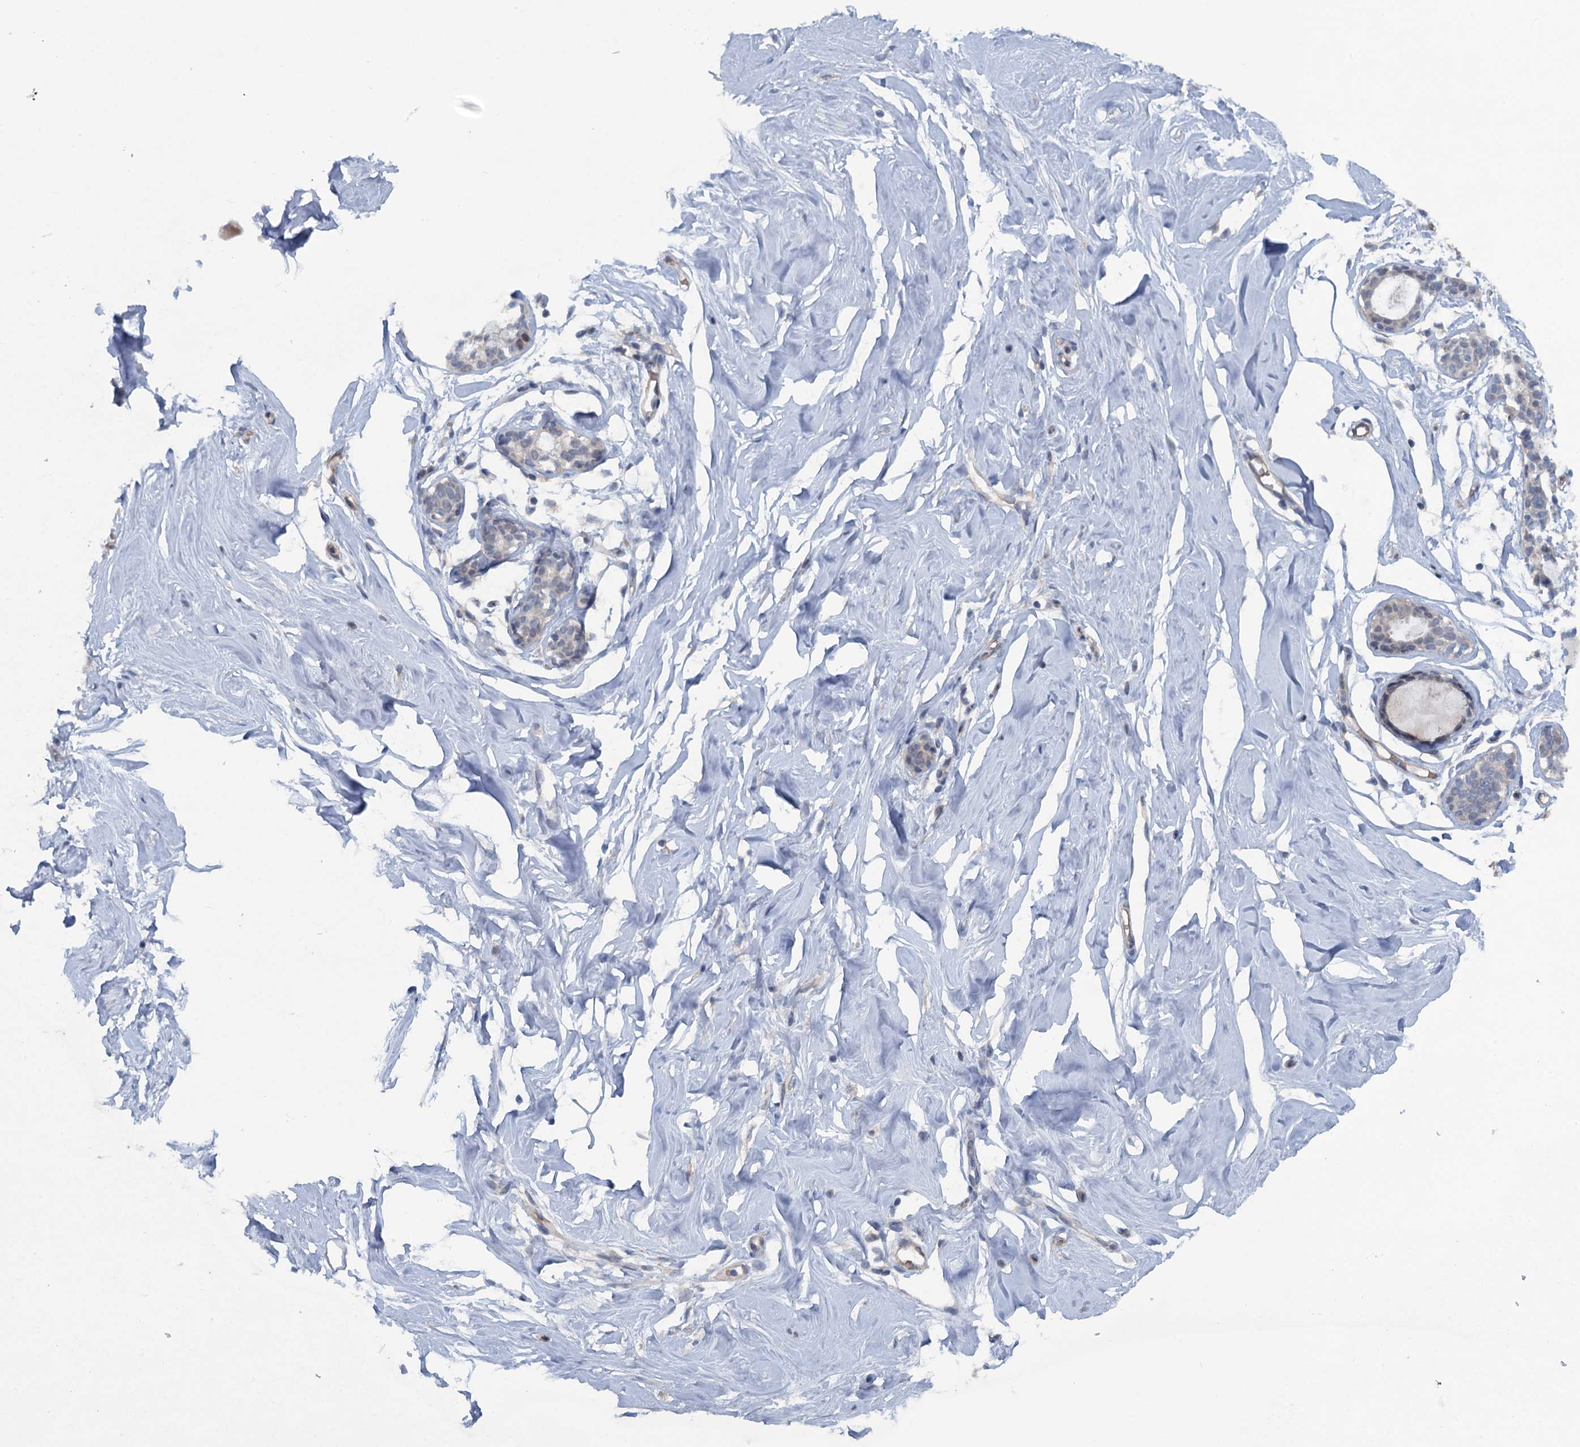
{"staining": {"intensity": "negative", "quantity": "none", "location": "none"}, "tissue": "breast", "cell_type": "Adipocytes", "image_type": "normal", "snomed": [{"axis": "morphology", "description": "Normal tissue, NOS"}, {"axis": "morphology", "description": "Adenoma, NOS"}, {"axis": "topography", "description": "Breast"}], "caption": "IHC image of benign breast: human breast stained with DAB shows no significant protein positivity in adipocytes.", "gene": "MYO16", "patient": {"sex": "female", "age": 23}}